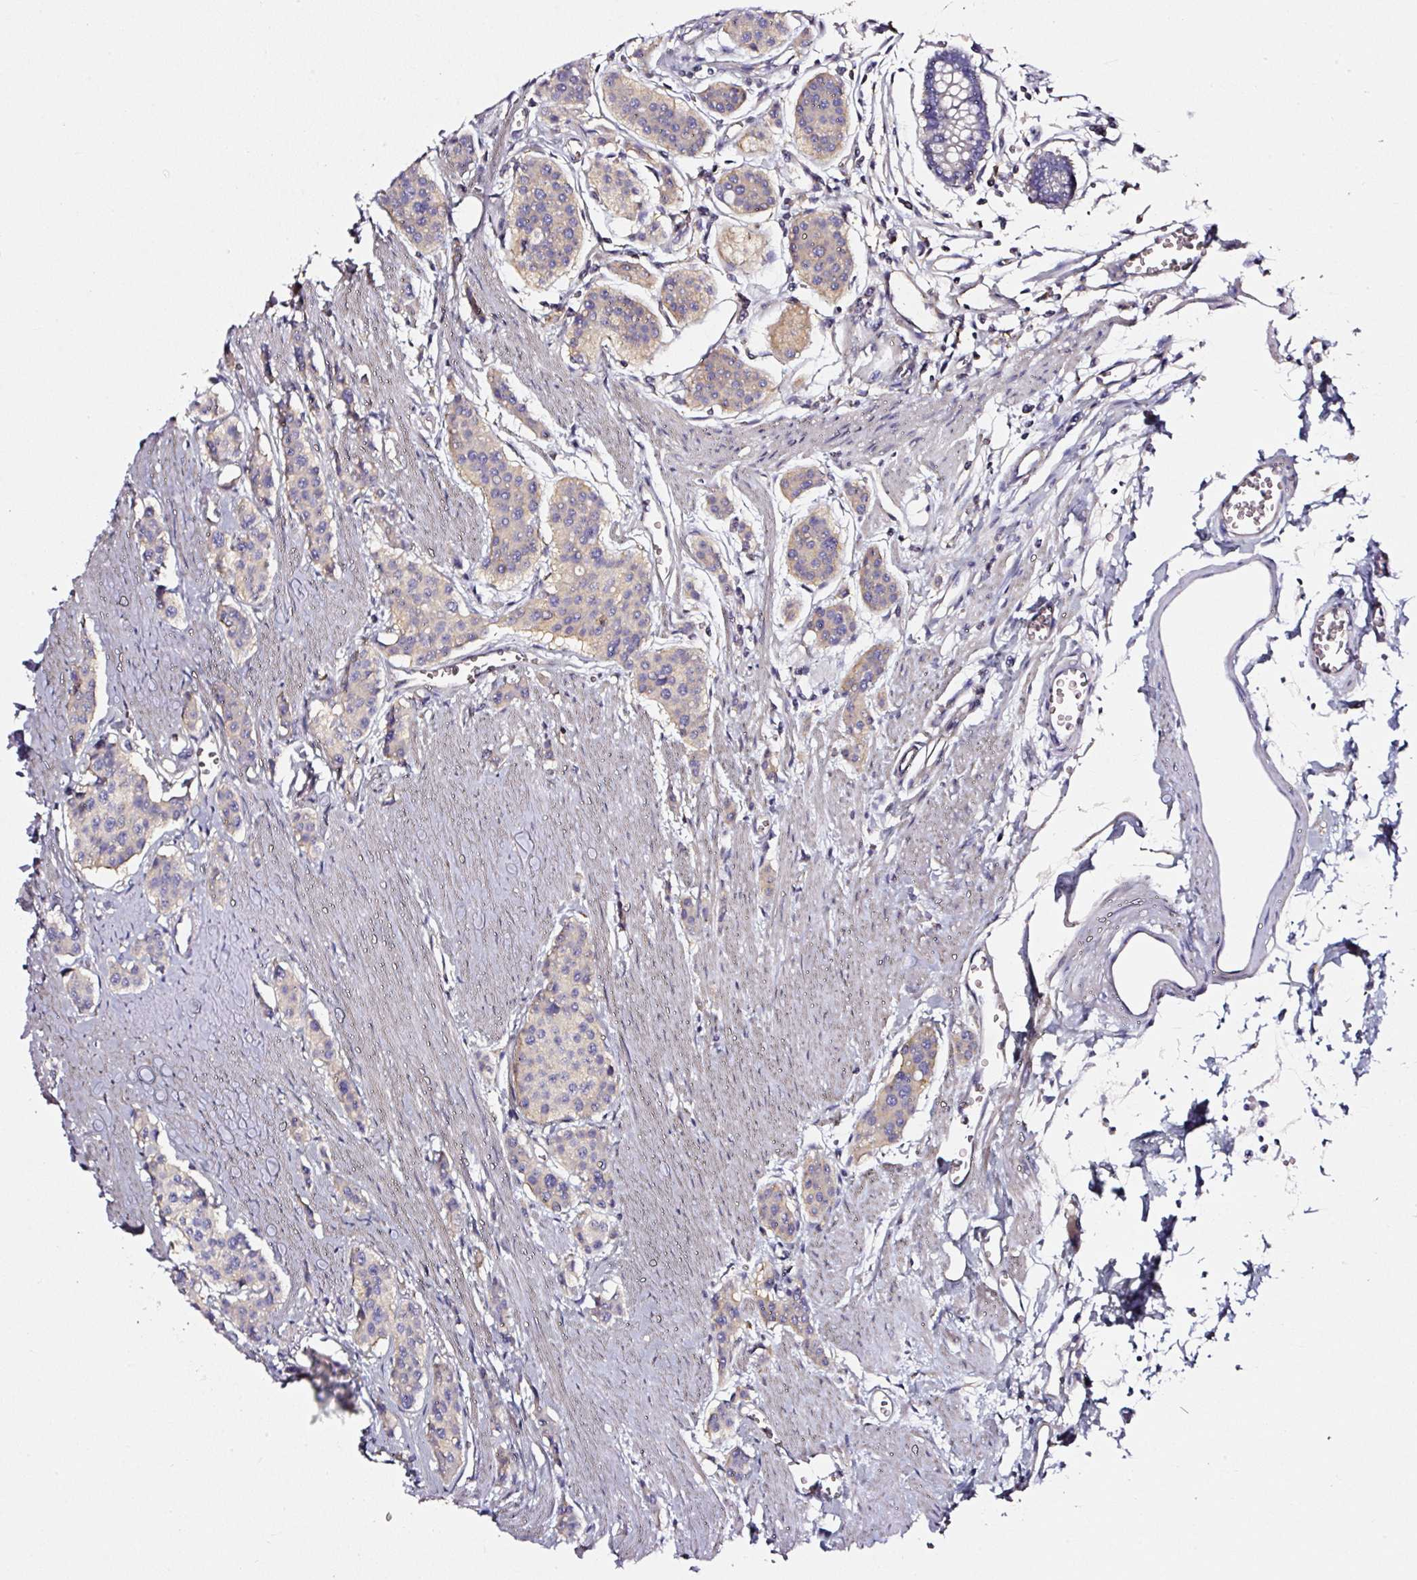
{"staining": {"intensity": "weak", "quantity": "<25%", "location": "cytoplasmic/membranous"}, "tissue": "carcinoid", "cell_type": "Tumor cells", "image_type": "cancer", "snomed": [{"axis": "morphology", "description": "Carcinoid, malignant, NOS"}, {"axis": "topography", "description": "Small intestine"}], "caption": "Image shows no protein staining in tumor cells of carcinoid (malignant) tissue.", "gene": "CD47", "patient": {"sex": "male", "age": 60}}